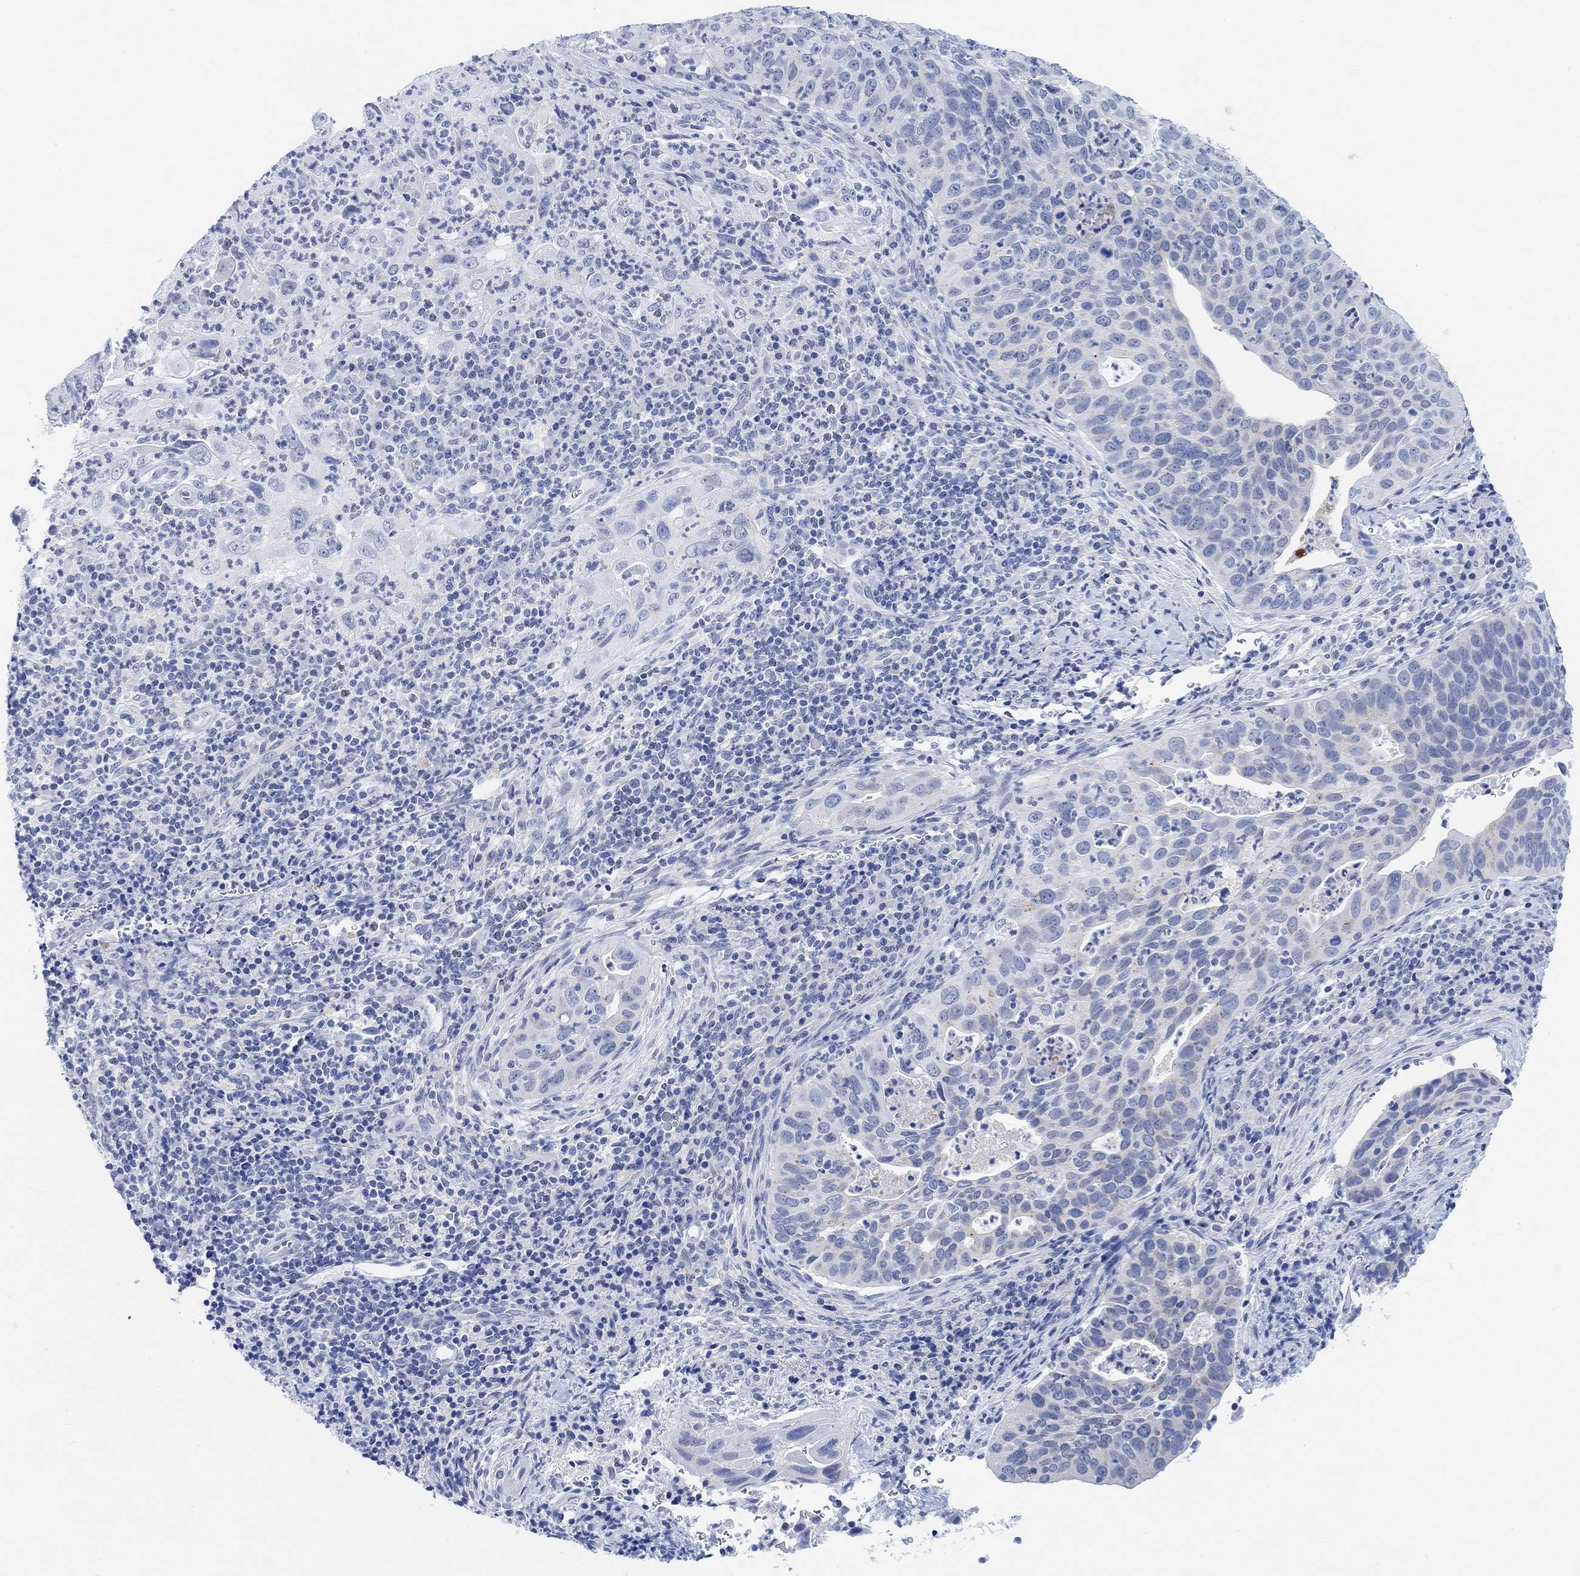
{"staining": {"intensity": "negative", "quantity": "none", "location": "none"}, "tissue": "cervical cancer", "cell_type": "Tumor cells", "image_type": "cancer", "snomed": [{"axis": "morphology", "description": "Squamous cell carcinoma, NOS"}, {"axis": "topography", "description": "Cervix"}], "caption": "This is a image of immunohistochemistry staining of cervical cancer, which shows no expression in tumor cells.", "gene": "ENO4", "patient": {"sex": "female", "age": 26}}